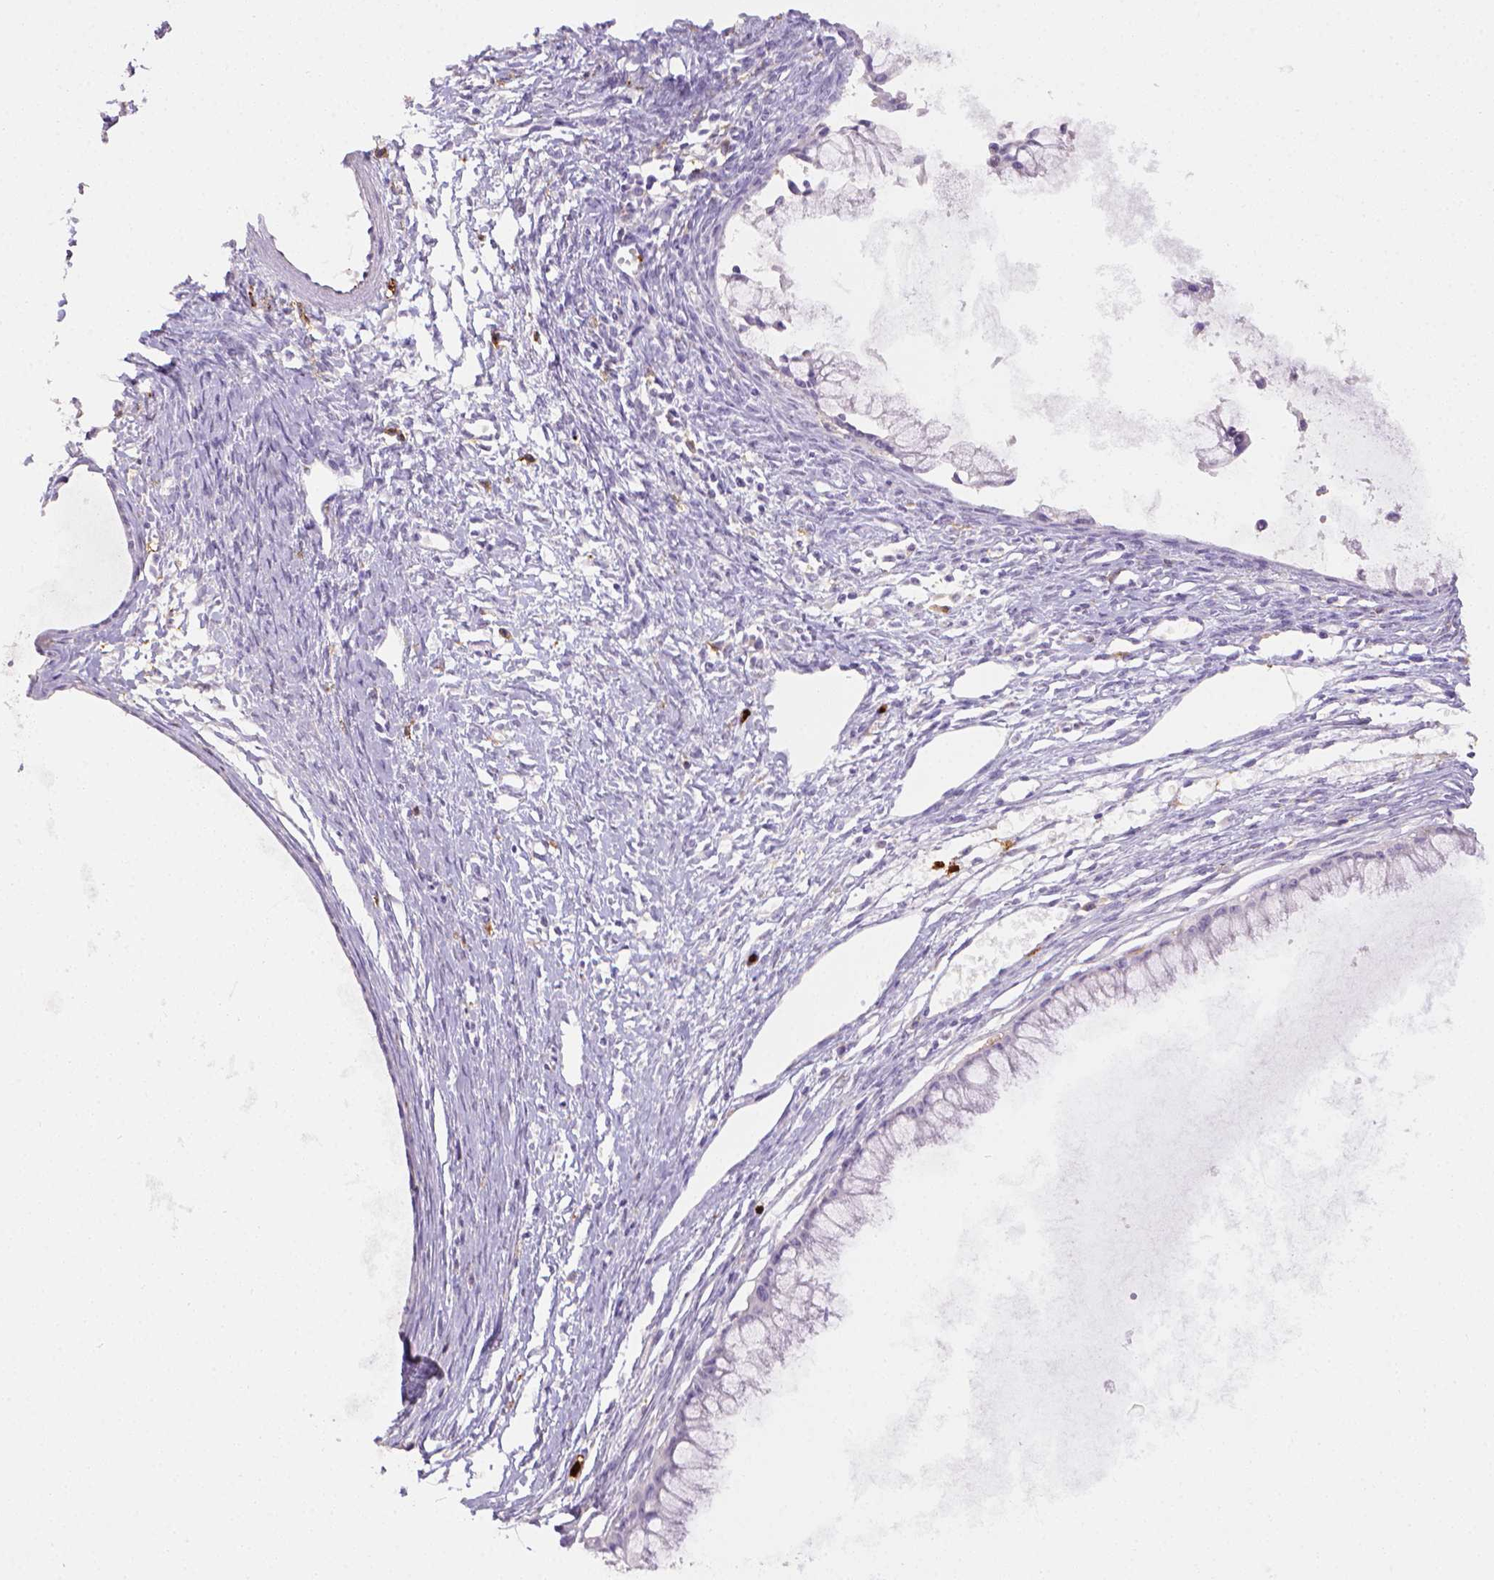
{"staining": {"intensity": "negative", "quantity": "none", "location": "none"}, "tissue": "ovarian cancer", "cell_type": "Tumor cells", "image_type": "cancer", "snomed": [{"axis": "morphology", "description": "Cystadenocarcinoma, mucinous, NOS"}, {"axis": "topography", "description": "Ovary"}], "caption": "Immunohistochemistry image of neoplastic tissue: ovarian cancer (mucinous cystadenocarcinoma) stained with DAB (3,3'-diaminobenzidine) shows no significant protein positivity in tumor cells. Nuclei are stained in blue.", "gene": "ITGAM", "patient": {"sex": "female", "age": 41}}